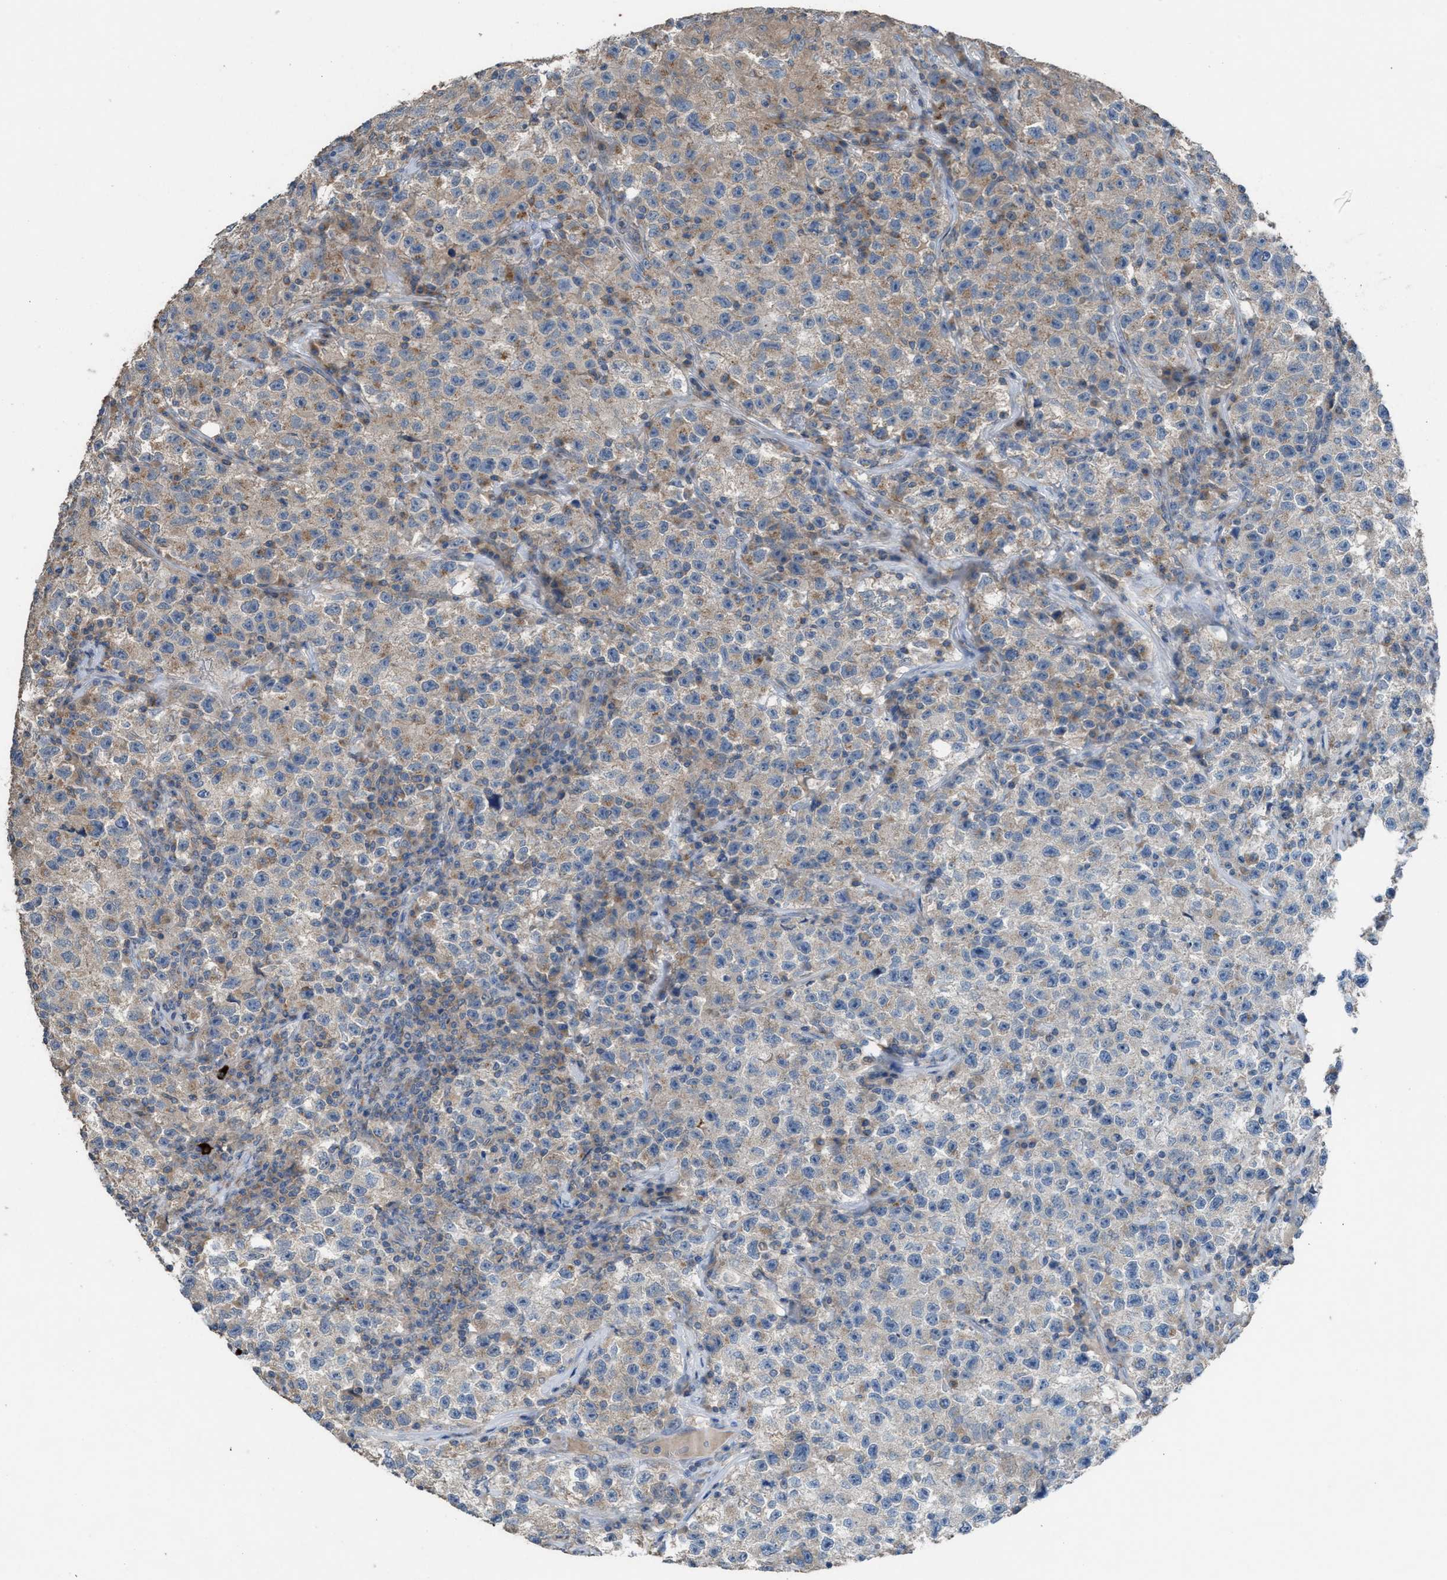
{"staining": {"intensity": "weak", "quantity": ">75%", "location": "cytoplasmic/membranous"}, "tissue": "testis cancer", "cell_type": "Tumor cells", "image_type": "cancer", "snomed": [{"axis": "morphology", "description": "Seminoma, NOS"}, {"axis": "topography", "description": "Testis"}], "caption": "Immunohistochemical staining of testis cancer demonstrates low levels of weak cytoplasmic/membranous staining in approximately >75% of tumor cells. (Stains: DAB in brown, nuclei in blue, Microscopy: brightfield microscopy at high magnification).", "gene": "TPK1", "patient": {"sex": "male", "age": 22}}